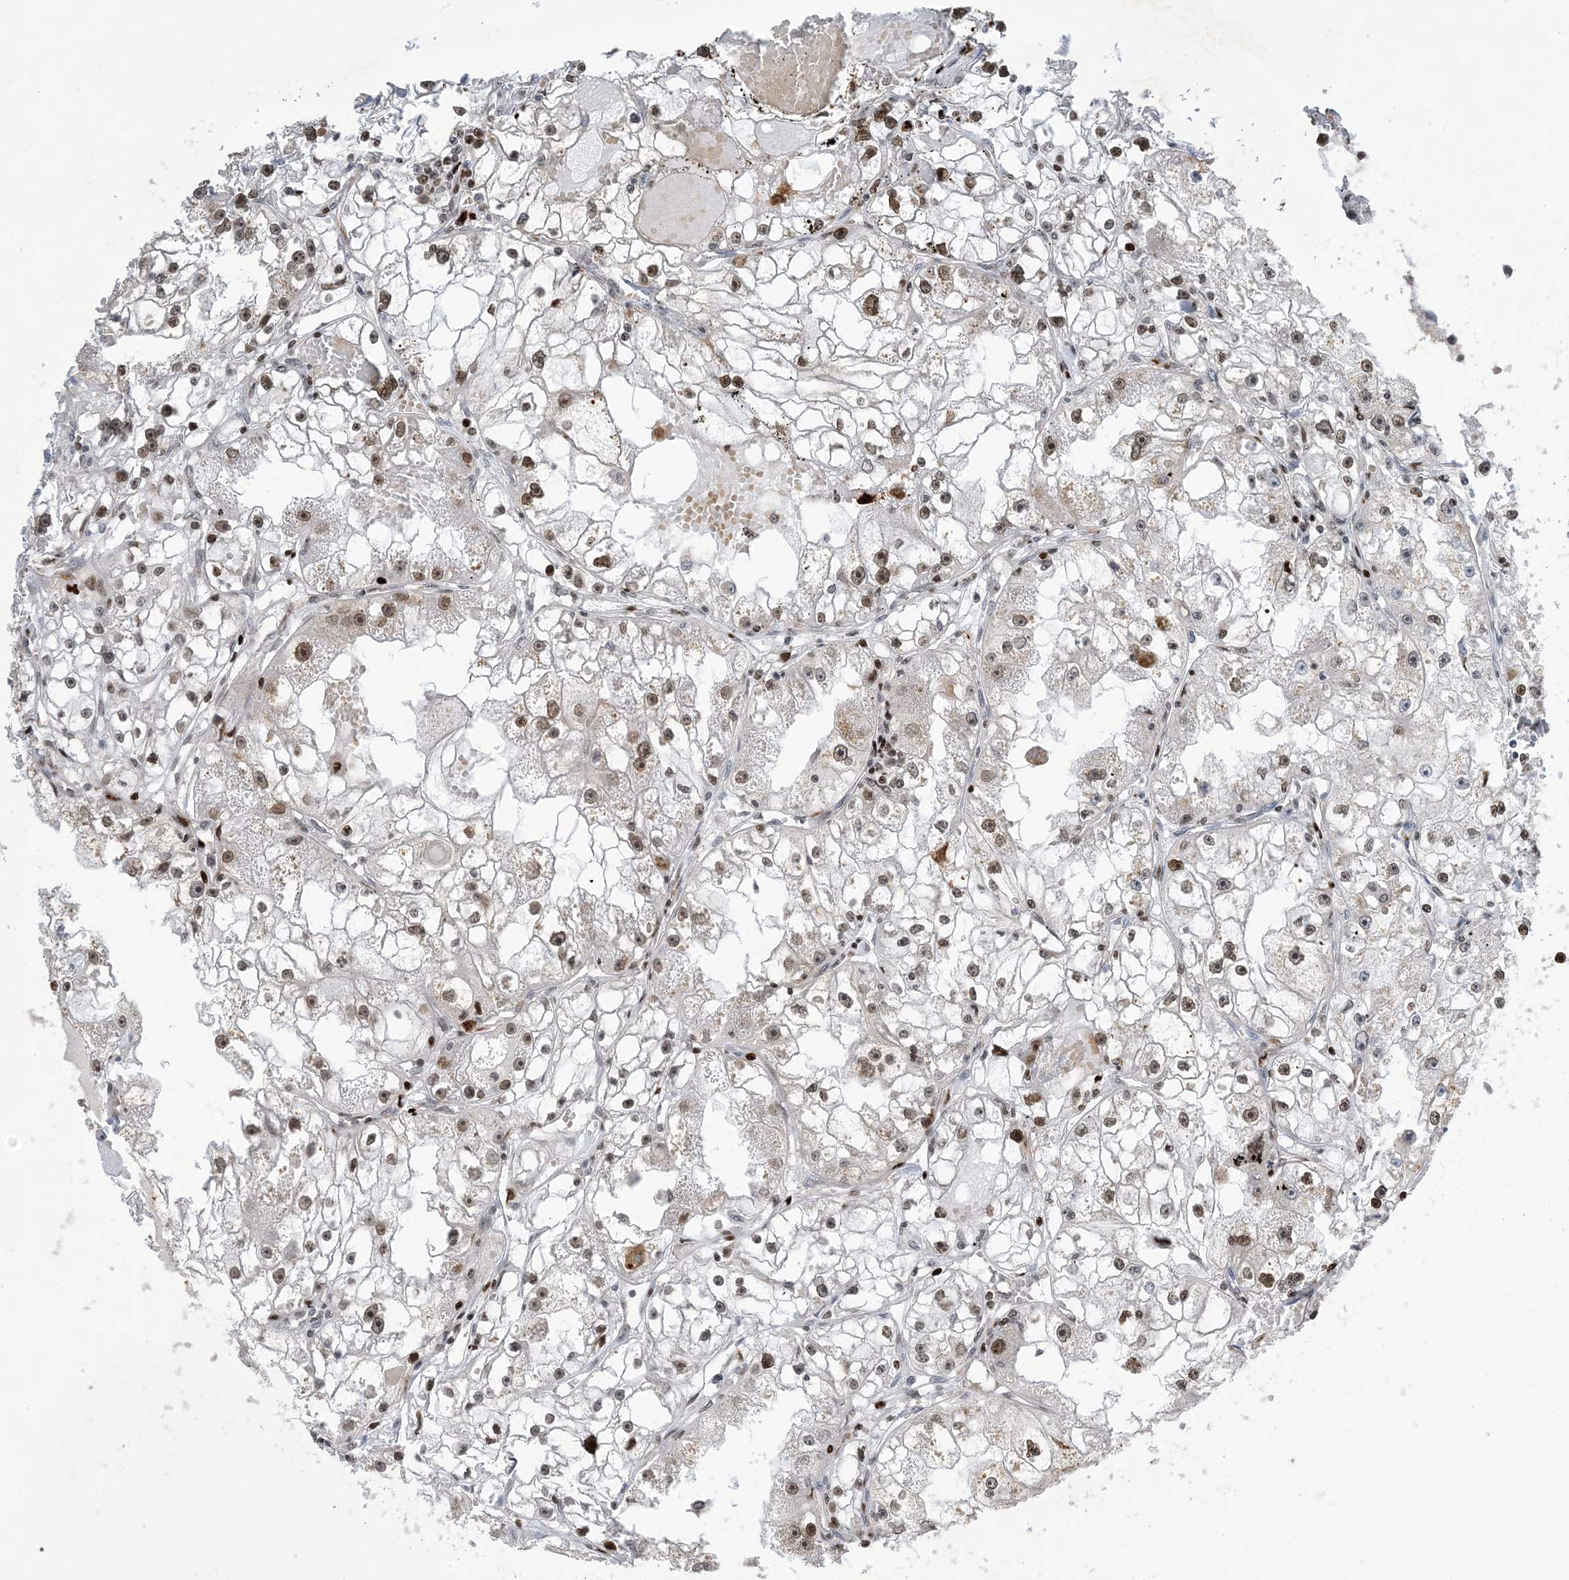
{"staining": {"intensity": "weak", "quantity": ">75%", "location": "nuclear"}, "tissue": "renal cancer", "cell_type": "Tumor cells", "image_type": "cancer", "snomed": [{"axis": "morphology", "description": "Adenocarcinoma, NOS"}, {"axis": "topography", "description": "Kidney"}], "caption": "About >75% of tumor cells in human renal adenocarcinoma reveal weak nuclear protein positivity as visualized by brown immunohistochemical staining.", "gene": "SLC25A53", "patient": {"sex": "male", "age": 56}}